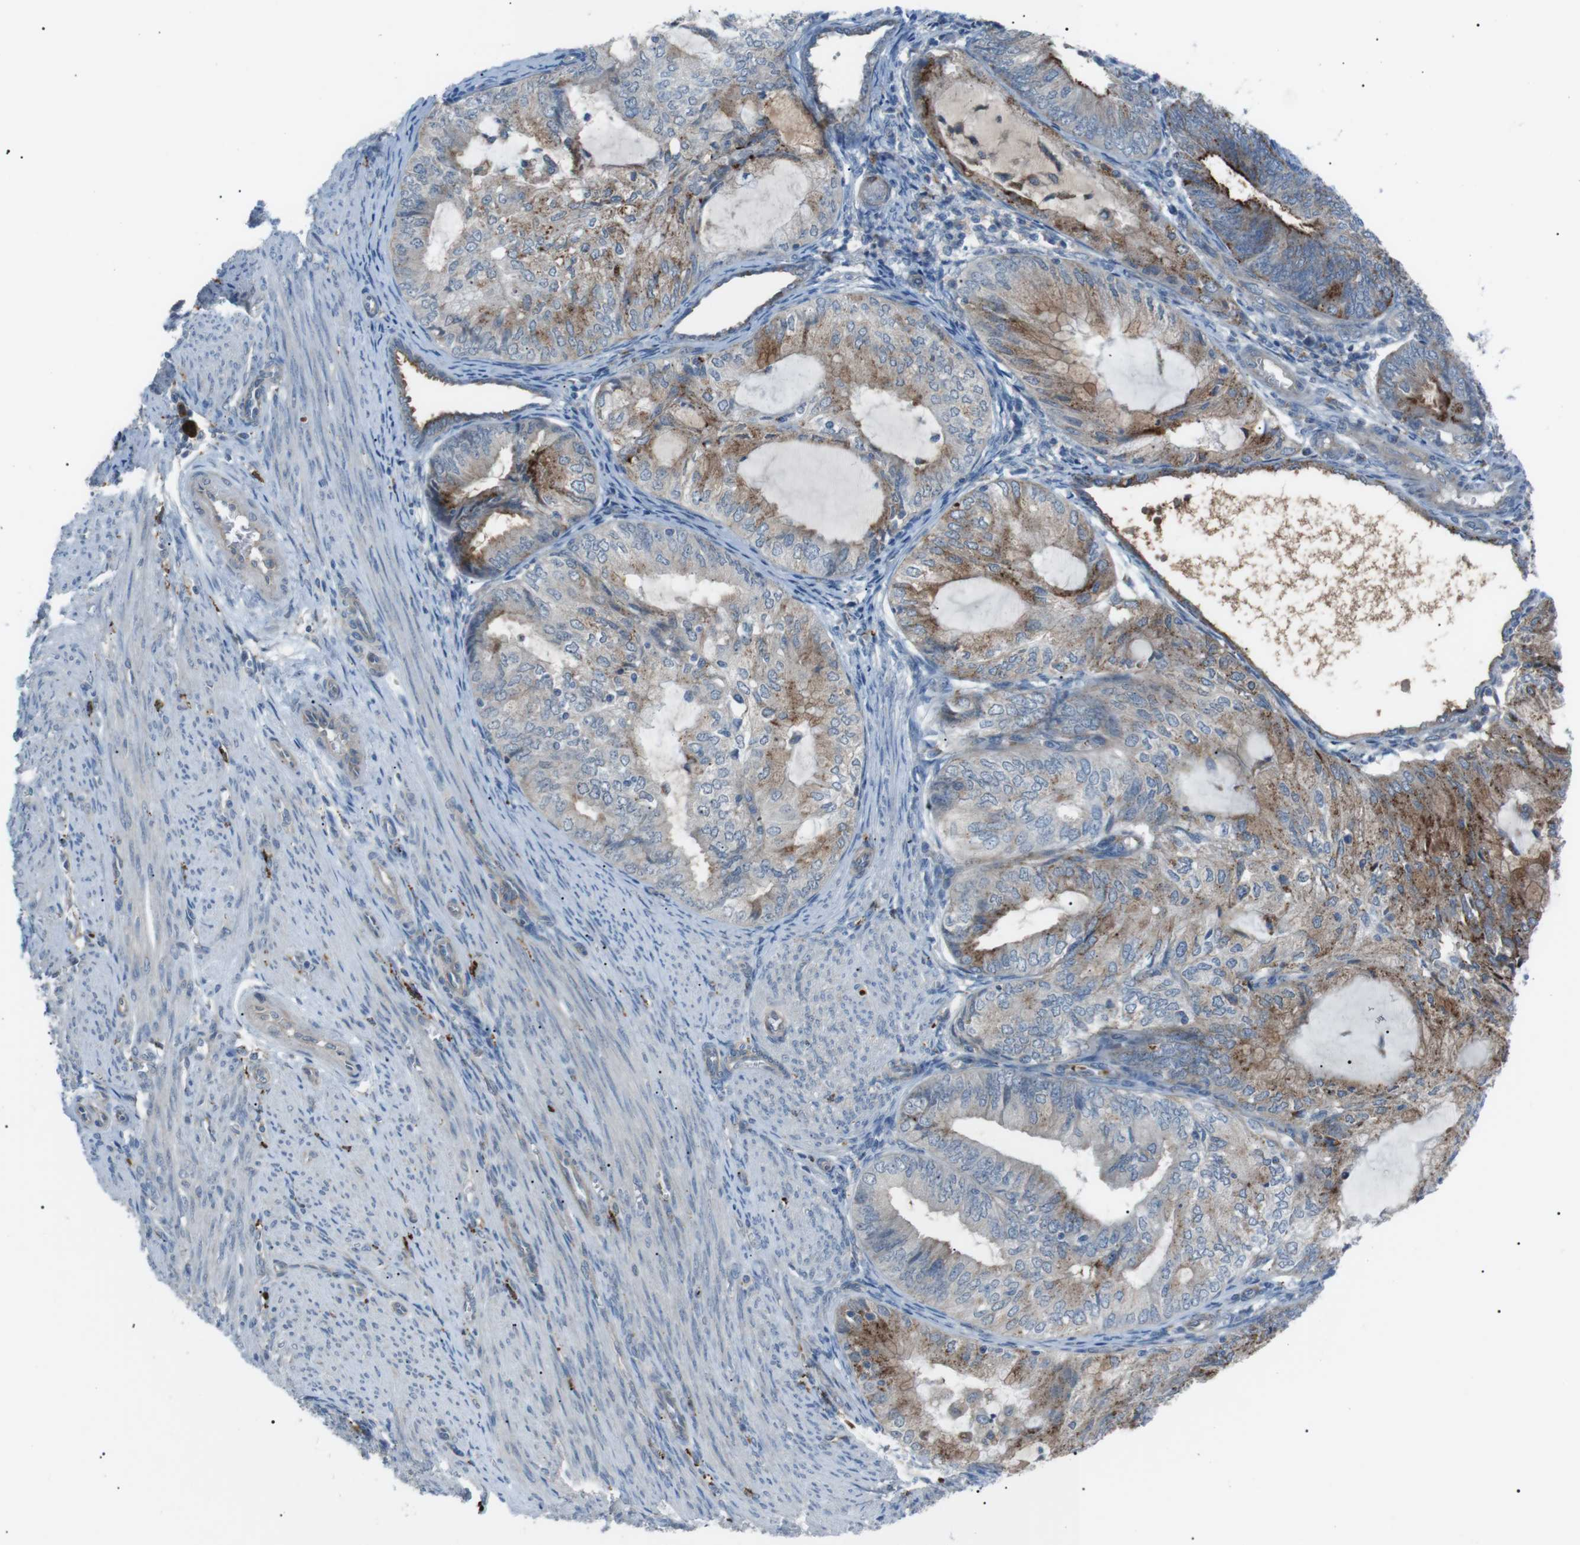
{"staining": {"intensity": "moderate", "quantity": "25%-75%", "location": "cytoplasmic/membranous"}, "tissue": "endometrial cancer", "cell_type": "Tumor cells", "image_type": "cancer", "snomed": [{"axis": "morphology", "description": "Adenocarcinoma, NOS"}, {"axis": "topography", "description": "Endometrium"}], "caption": "Endometrial cancer (adenocarcinoma) stained with a brown dye demonstrates moderate cytoplasmic/membranous positive positivity in approximately 25%-75% of tumor cells.", "gene": "B4GALNT2", "patient": {"sex": "female", "age": 81}}